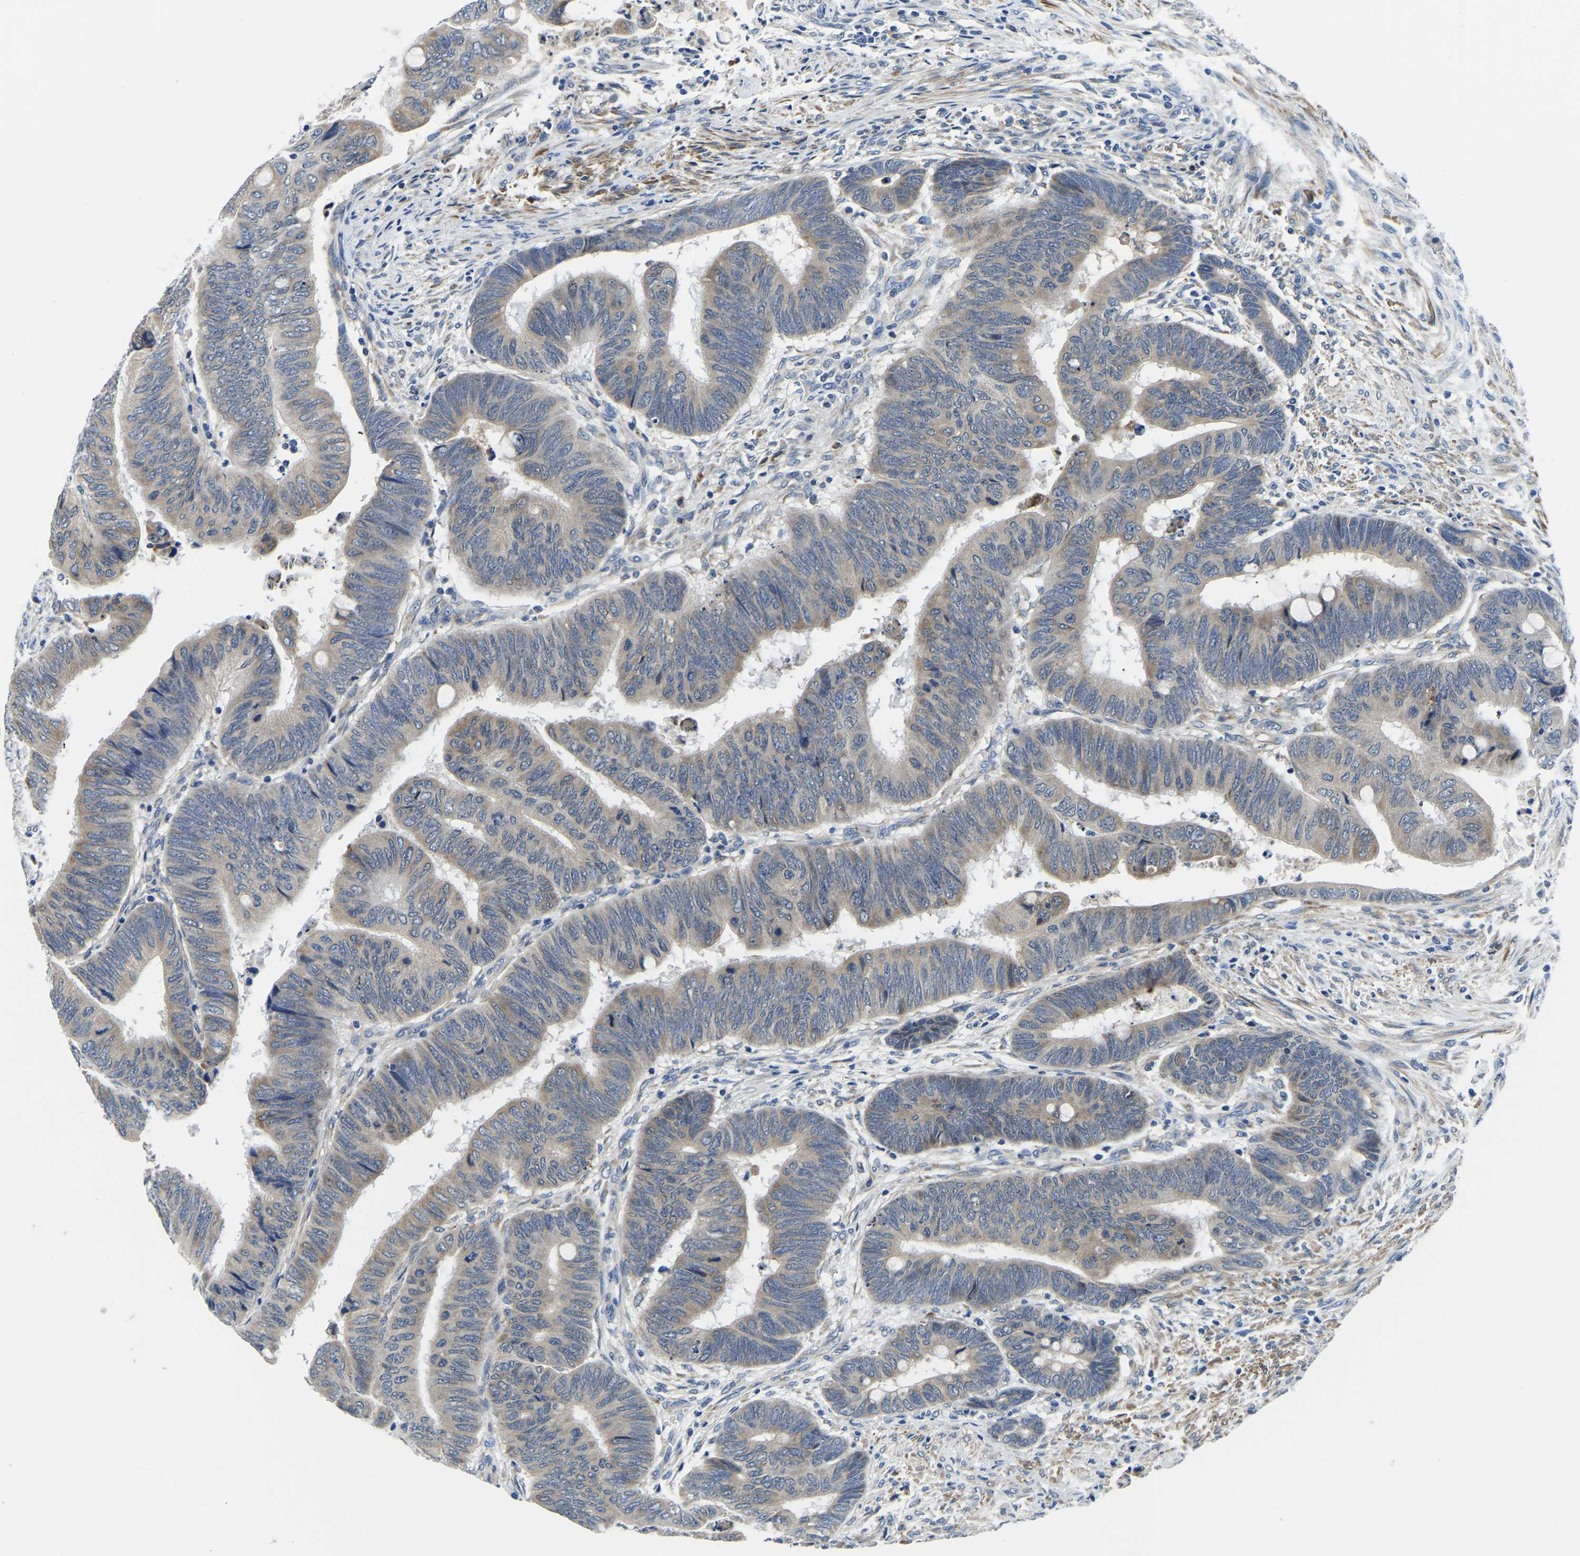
{"staining": {"intensity": "weak", "quantity": "25%-75%", "location": "cytoplasmic/membranous"}, "tissue": "colorectal cancer", "cell_type": "Tumor cells", "image_type": "cancer", "snomed": [{"axis": "morphology", "description": "Normal tissue, NOS"}, {"axis": "morphology", "description": "Adenocarcinoma, NOS"}, {"axis": "topography", "description": "Rectum"}, {"axis": "topography", "description": "Peripheral nerve tissue"}], "caption": "Immunohistochemistry image of neoplastic tissue: adenocarcinoma (colorectal) stained using immunohistochemistry displays low levels of weak protein expression localized specifically in the cytoplasmic/membranous of tumor cells, appearing as a cytoplasmic/membranous brown color.", "gene": "LIAS", "patient": {"sex": "male", "age": 92}}